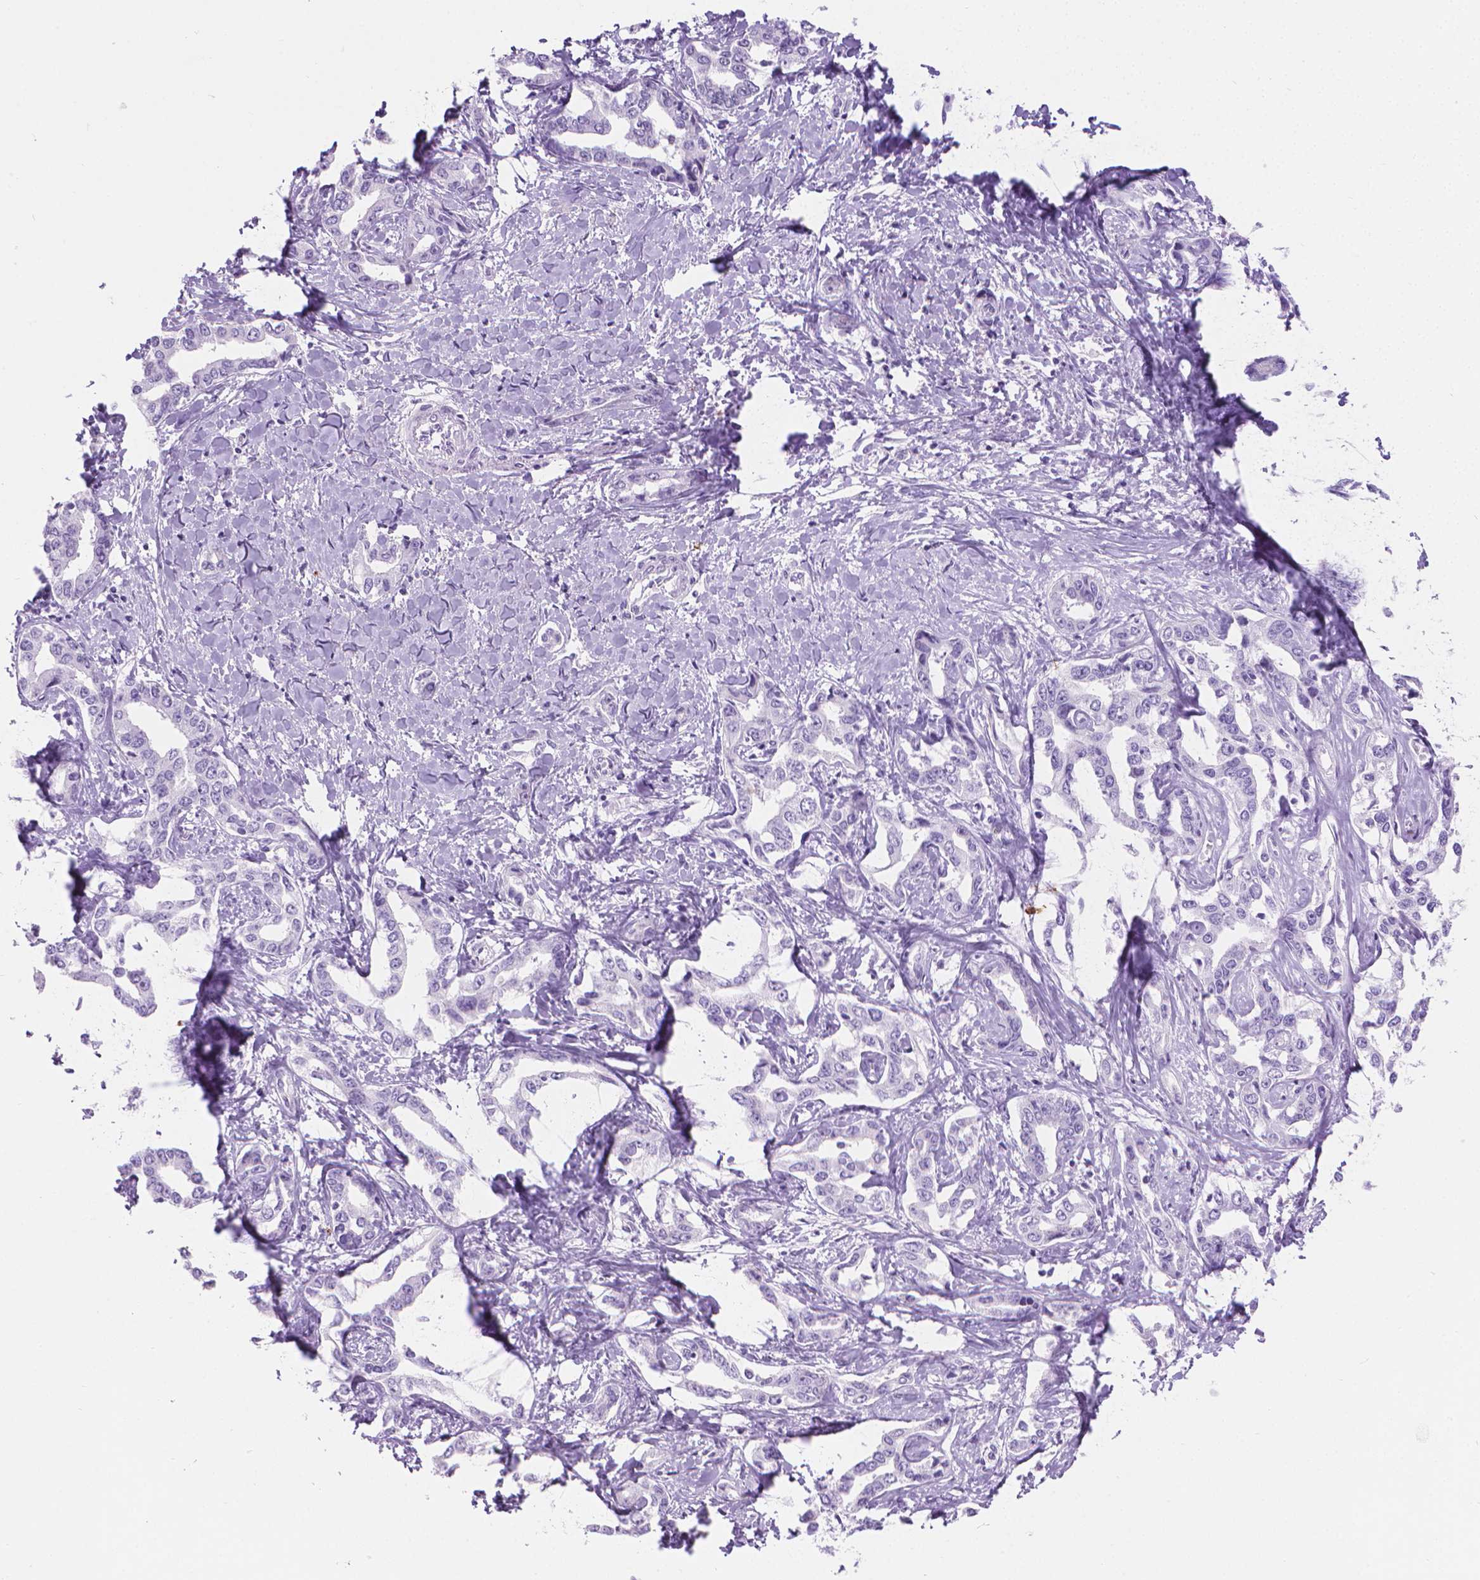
{"staining": {"intensity": "negative", "quantity": "none", "location": "none"}, "tissue": "liver cancer", "cell_type": "Tumor cells", "image_type": "cancer", "snomed": [{"axis": "morphology", "description": "Cholangiocarcinoma"}, {"axis": "topography", "description": "Liver"}], "caption": "IHC histopathology image of neoplastic tissue: human liver cholangiocarcinoma stained with DAB demonstrates no significant protein expression in tumor cells.", "gene": "CFAP52", "patient": {"sex": "male", "age": 59}}